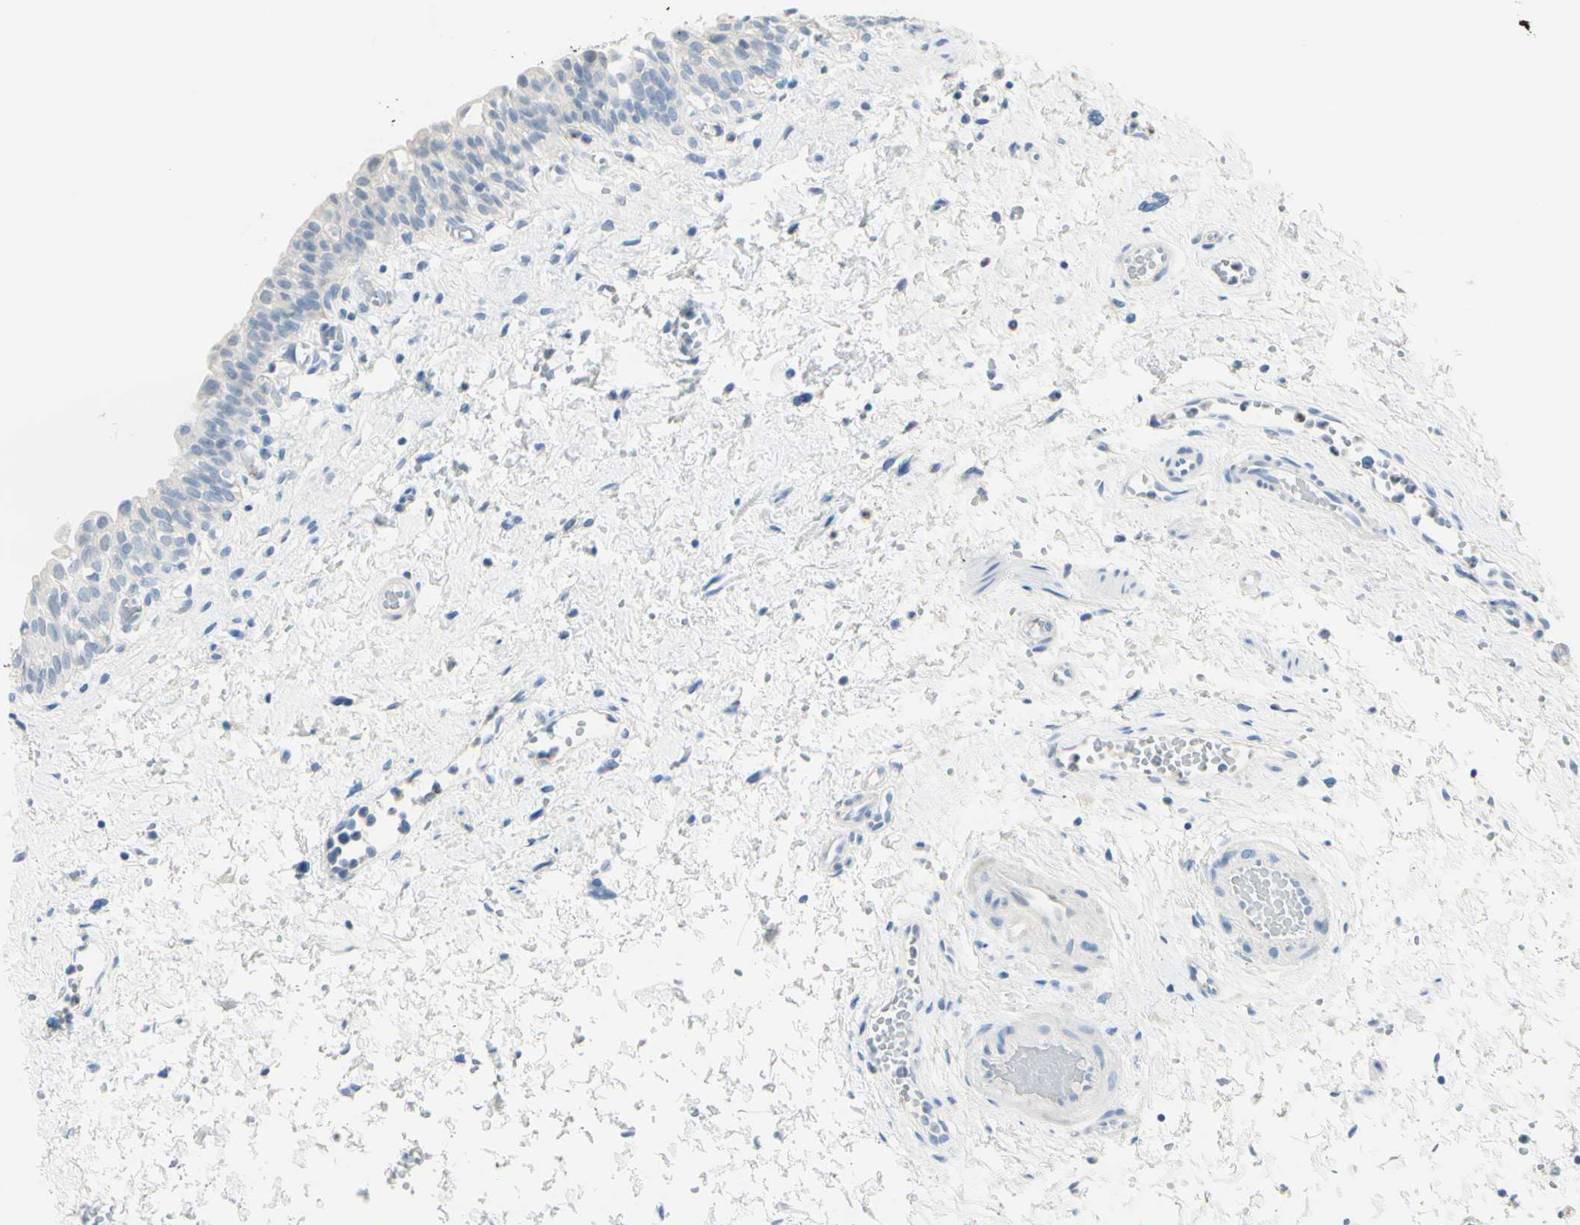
{"staining": {"intensity": "negative", "quantity": "none", "location": "none"}, "tissue": "urinary bladder", "cell_type": "Urothelial cells", "image_type": "normal", "snomed": [{"axis": "morphology", "description": "Normal tissue, NOS"}, {"axis": "topography", "description": "Urinary bladder"}], "caption": "DAB (3,3'-diaminobenzidine) immunohistochemical staining of unremarkable human urinary bladder exhibits no significant expression in urothelial cells.", "gene": "ZNF557", "patient": {"sex": "male", "age": 55}}